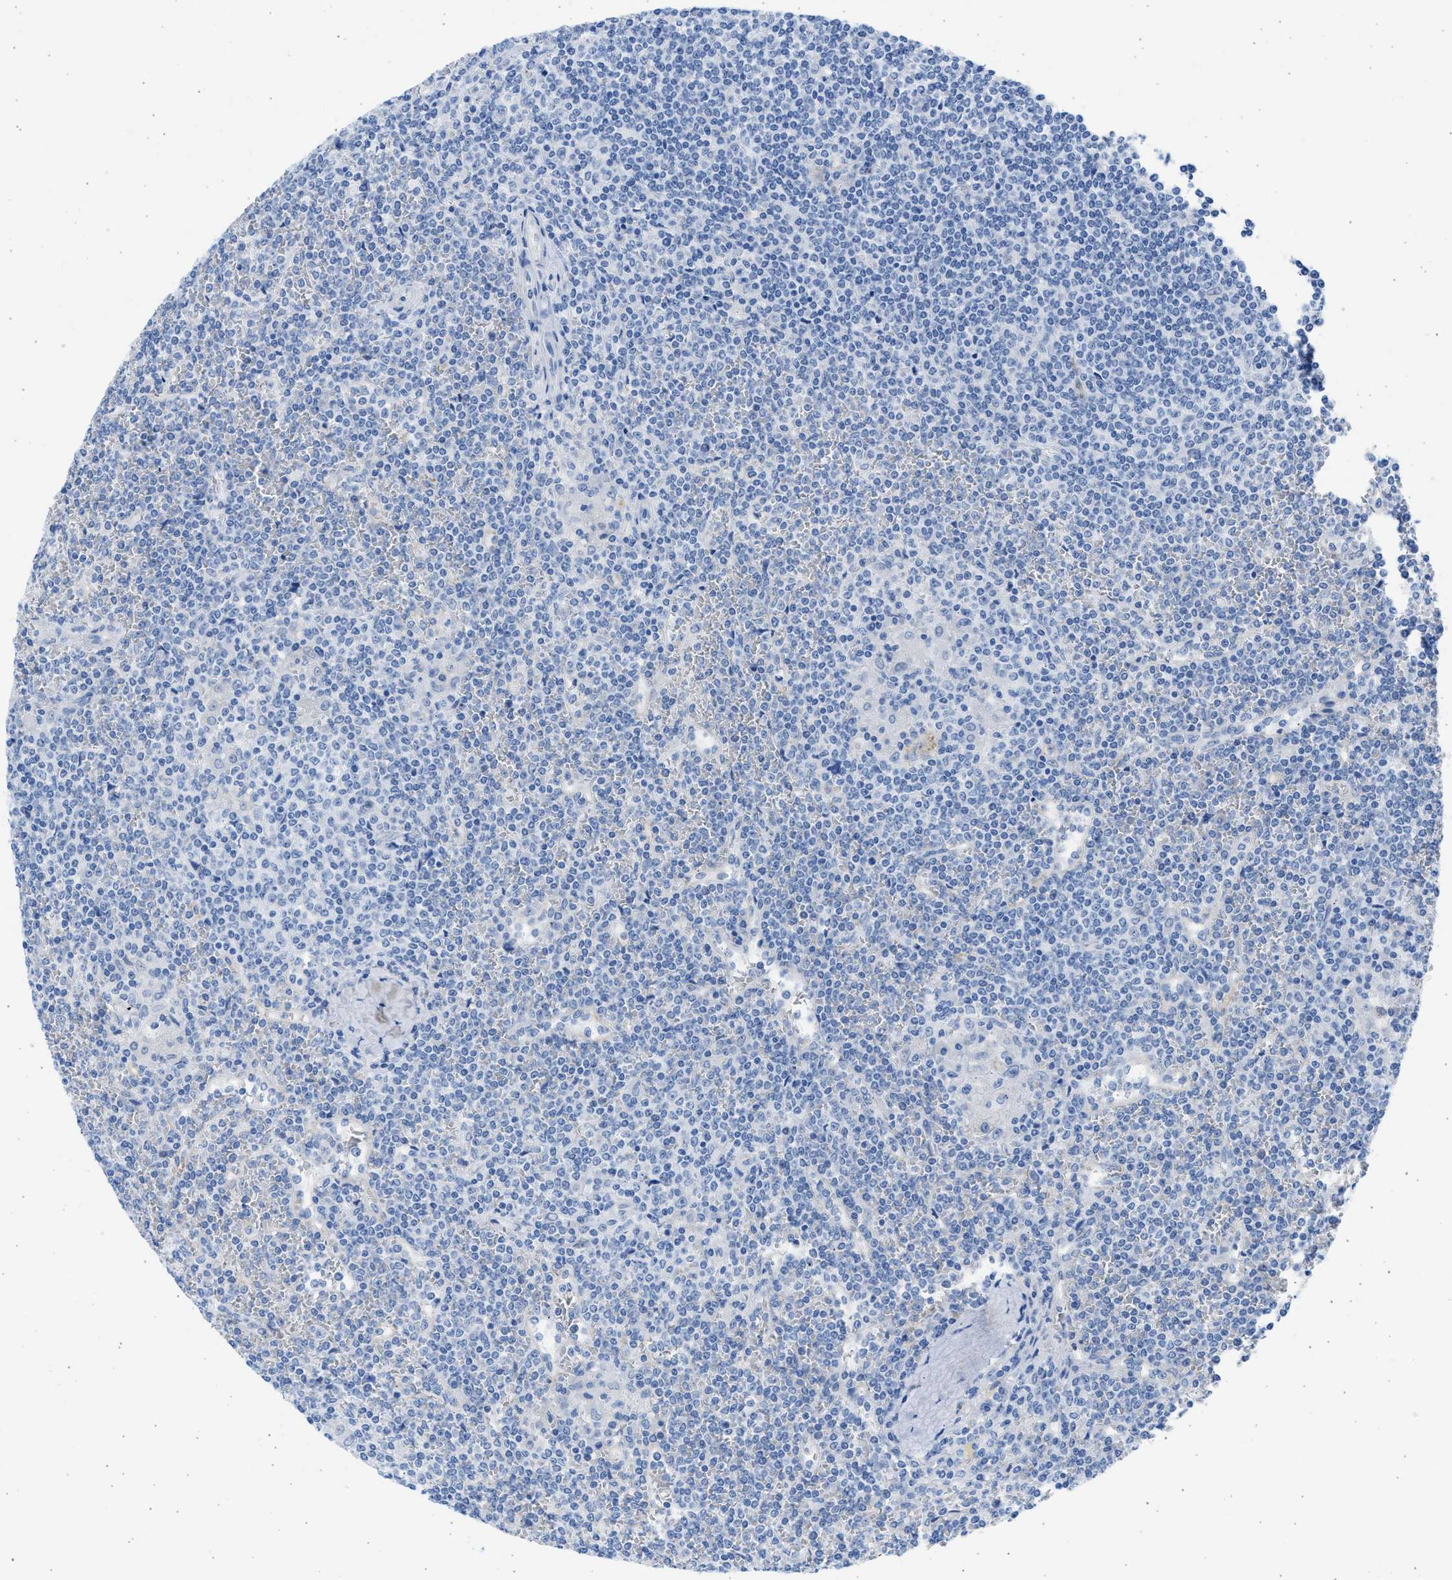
{"staining": {"intensity": "negative", "quantity": "none", "location": "none"}, "tissue": "lymphoma", "cell_type": "Tumor cells", "image_type": "cancer", "snomed": [{"axis": "morphology", "description": "Malignant lymphoma, non-Hodgkin's type, Low grade"}, {"axis": "topography", "description": "Spleen"}], "caption": "A histopathology image of human lymphoma is negative for staining in tumor cells.", "gene": "SPATA3", "patient": {"sex": "female", "age": 19}}